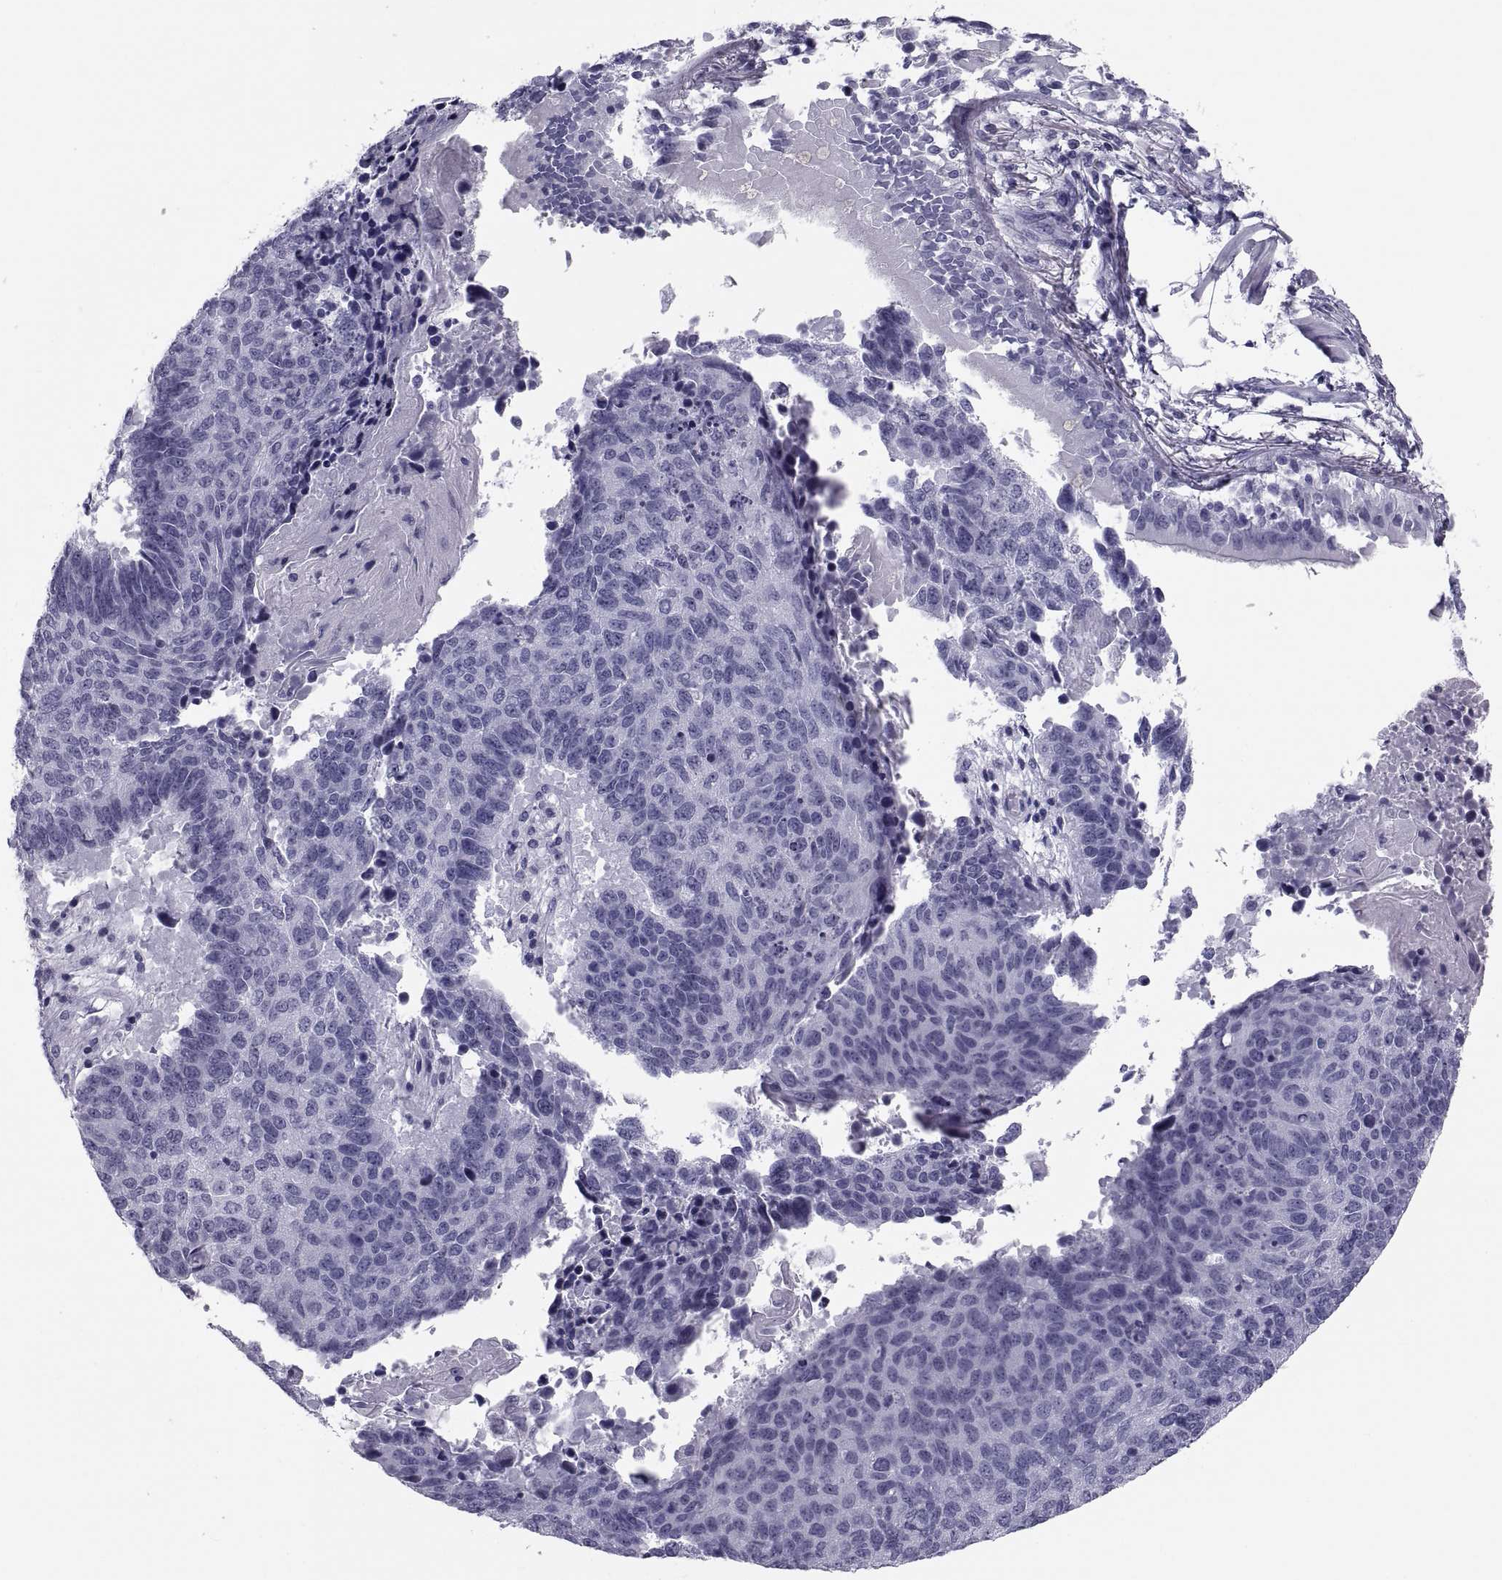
{"staining": {"intensity": "negative", "quantity": "none", "location": "none"}, "tissue": "lung cancer", "cell_type": "Tumor cells", "image_type": "cancer", "snomed": [{"axis": "morphology", "description": "Squamous cell carcinoma, NOS"}, {"axis": "topography", "description": "Lung"}], "caption": "Immunohistochemistry (IHC) of human lung cancer shows no staining in tumor cells.", "gene": "CRISP1", "patient": {"sex": "male", "age": 73}}